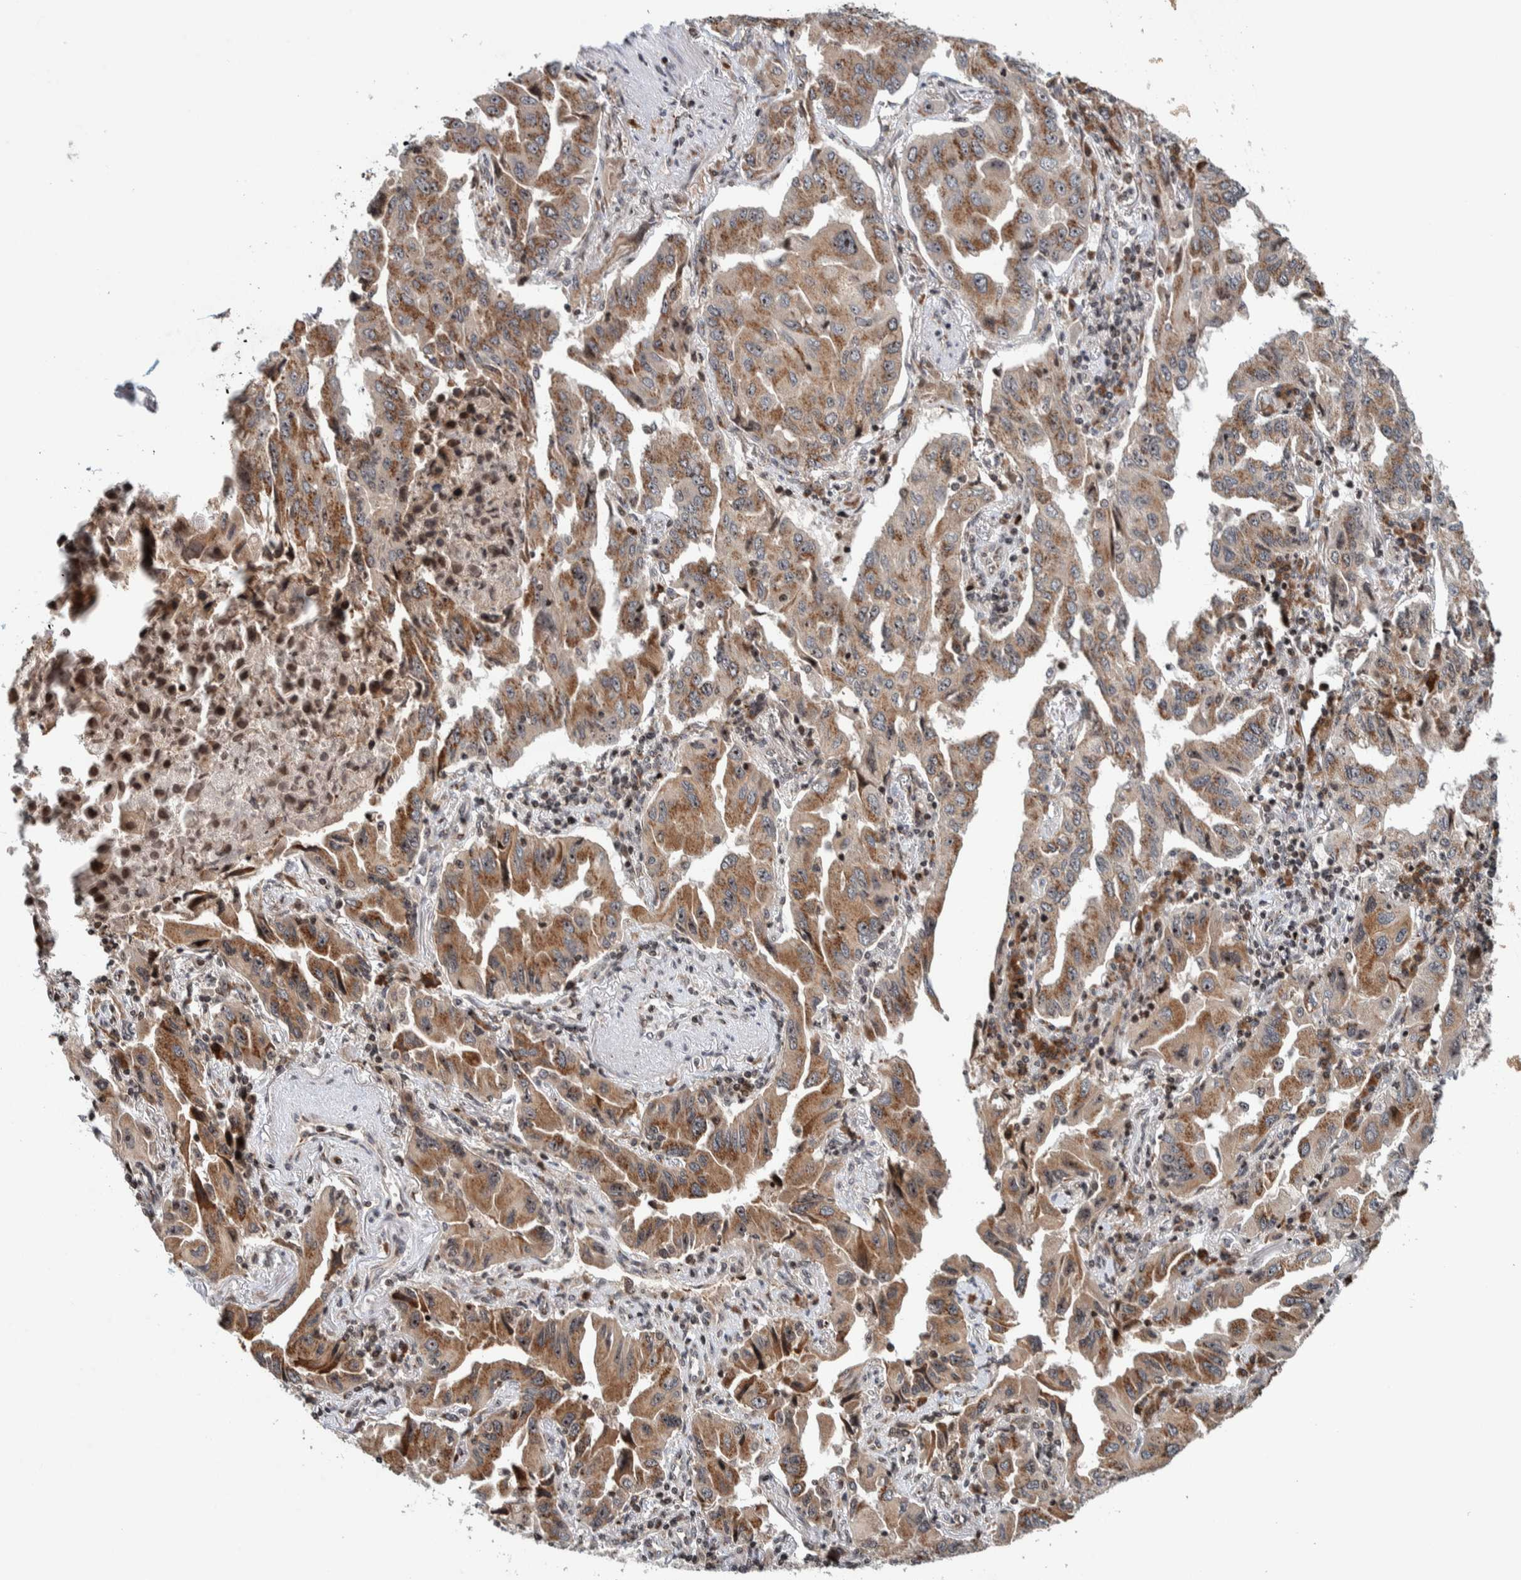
{"staining": {"intensity": "moderate", "quantity": ">75%", "location": "cytoplasmic/membranous"}, "tissue": "lung cancer", "cell_type": "Tumor cells", "image_type": "cancer", "snomed": [{"axis": "morphology", "description": "Adenocarcinoma, NOS"}, {"axis": "topography", "description": "Lung"}], "caption": "An IHC micrograph of tumor tissue is shown. Protein staining in brown labels moderate cytoplasmic/membranous positivity in adenocarcinoma (lung) within tumor cells.", "gene": "CCDC182", "patient": {"sex": "female", "age": 65}}